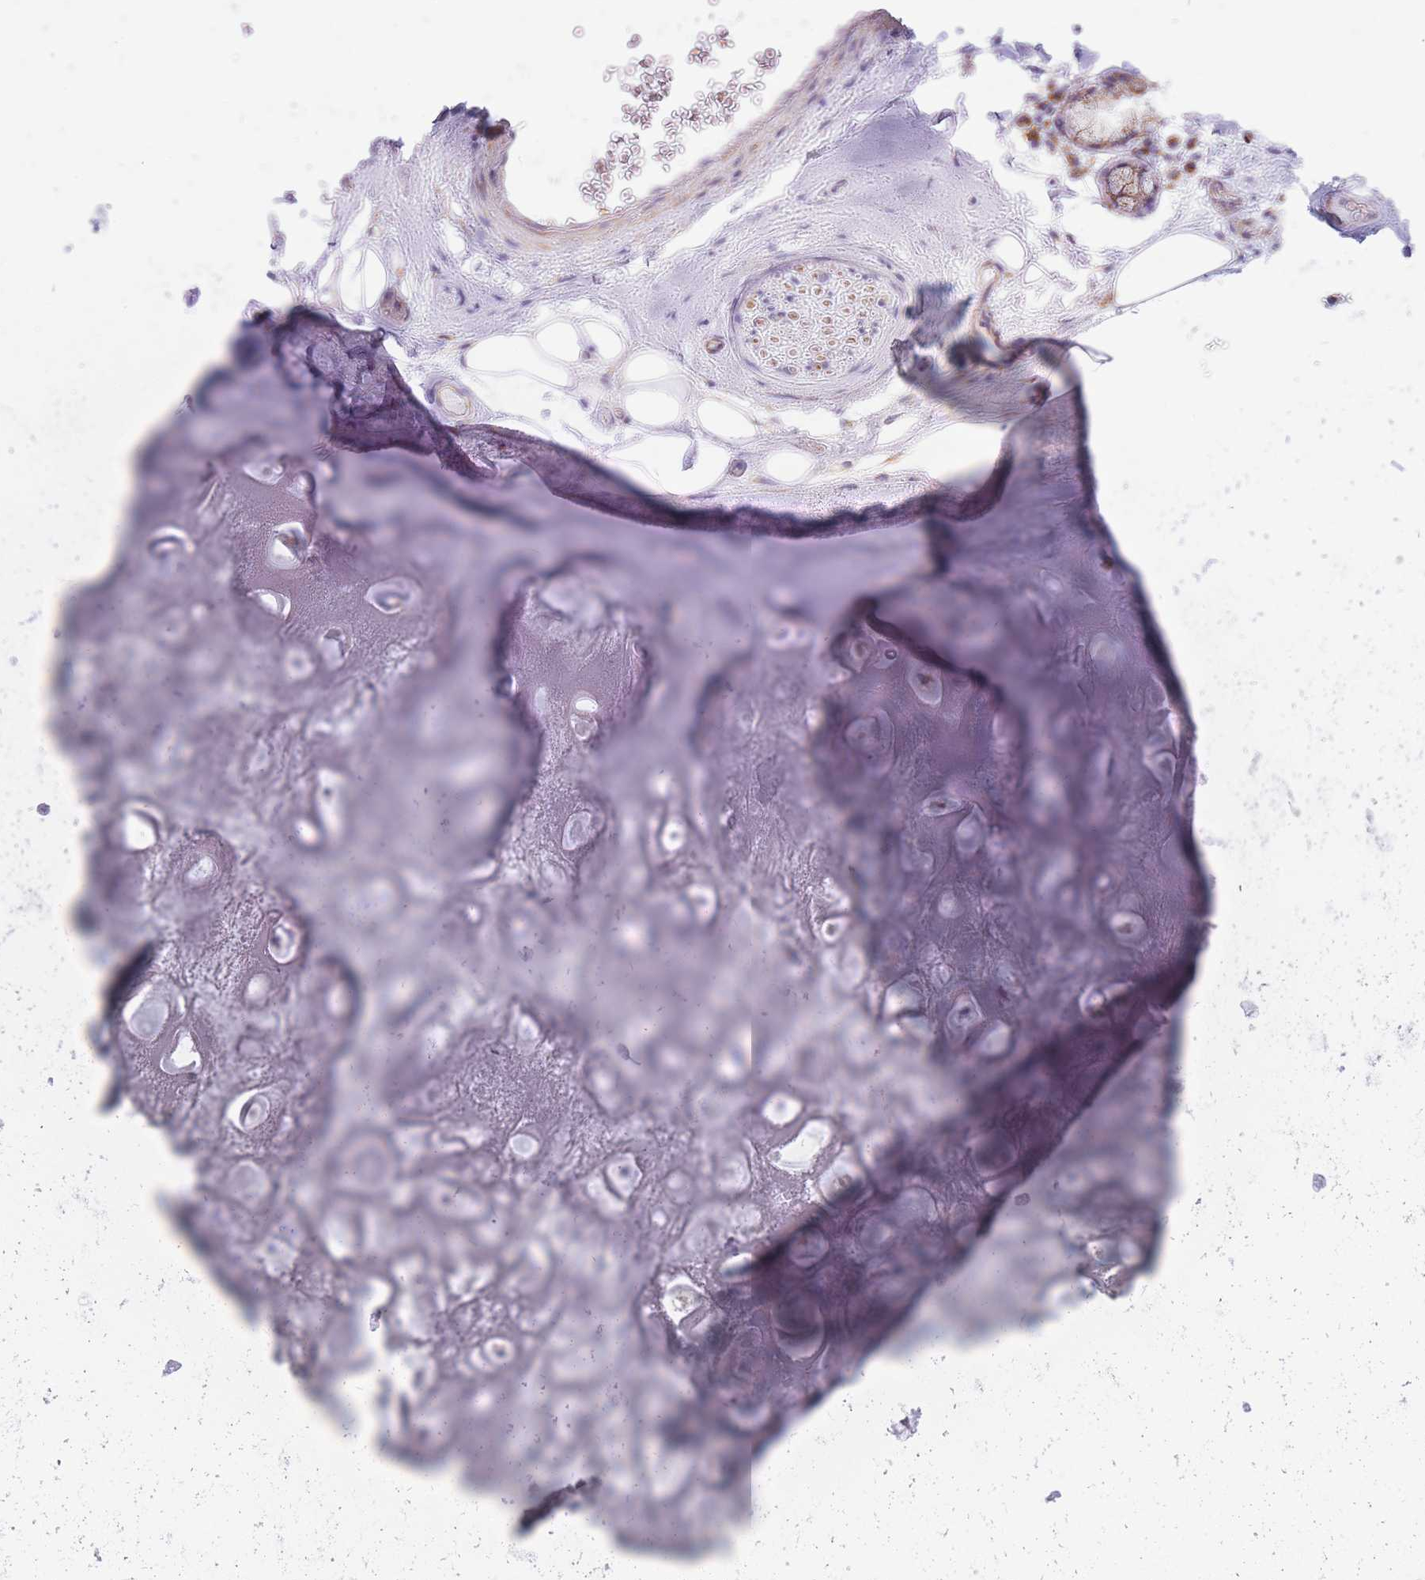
{"staining": {"intensity": "negative", "quantity": "none", "location": "none"}, "tissue": "adipose tissue", "cell_type": "Adipocytes", "image_type": "normal", "snomed": [{"axis": "morphology", "description": "Normal tissue, NOS"}, {"axis": "topography", "description": "Cartilage tissue"}], "caption": "This is an immunohistochemistry (IHC) micrograph of unremarkable human adipose tissue. There is no staining in adipocytes.", "gene": "PCSK1", "patient": {"sex": "male", "age": 81}}